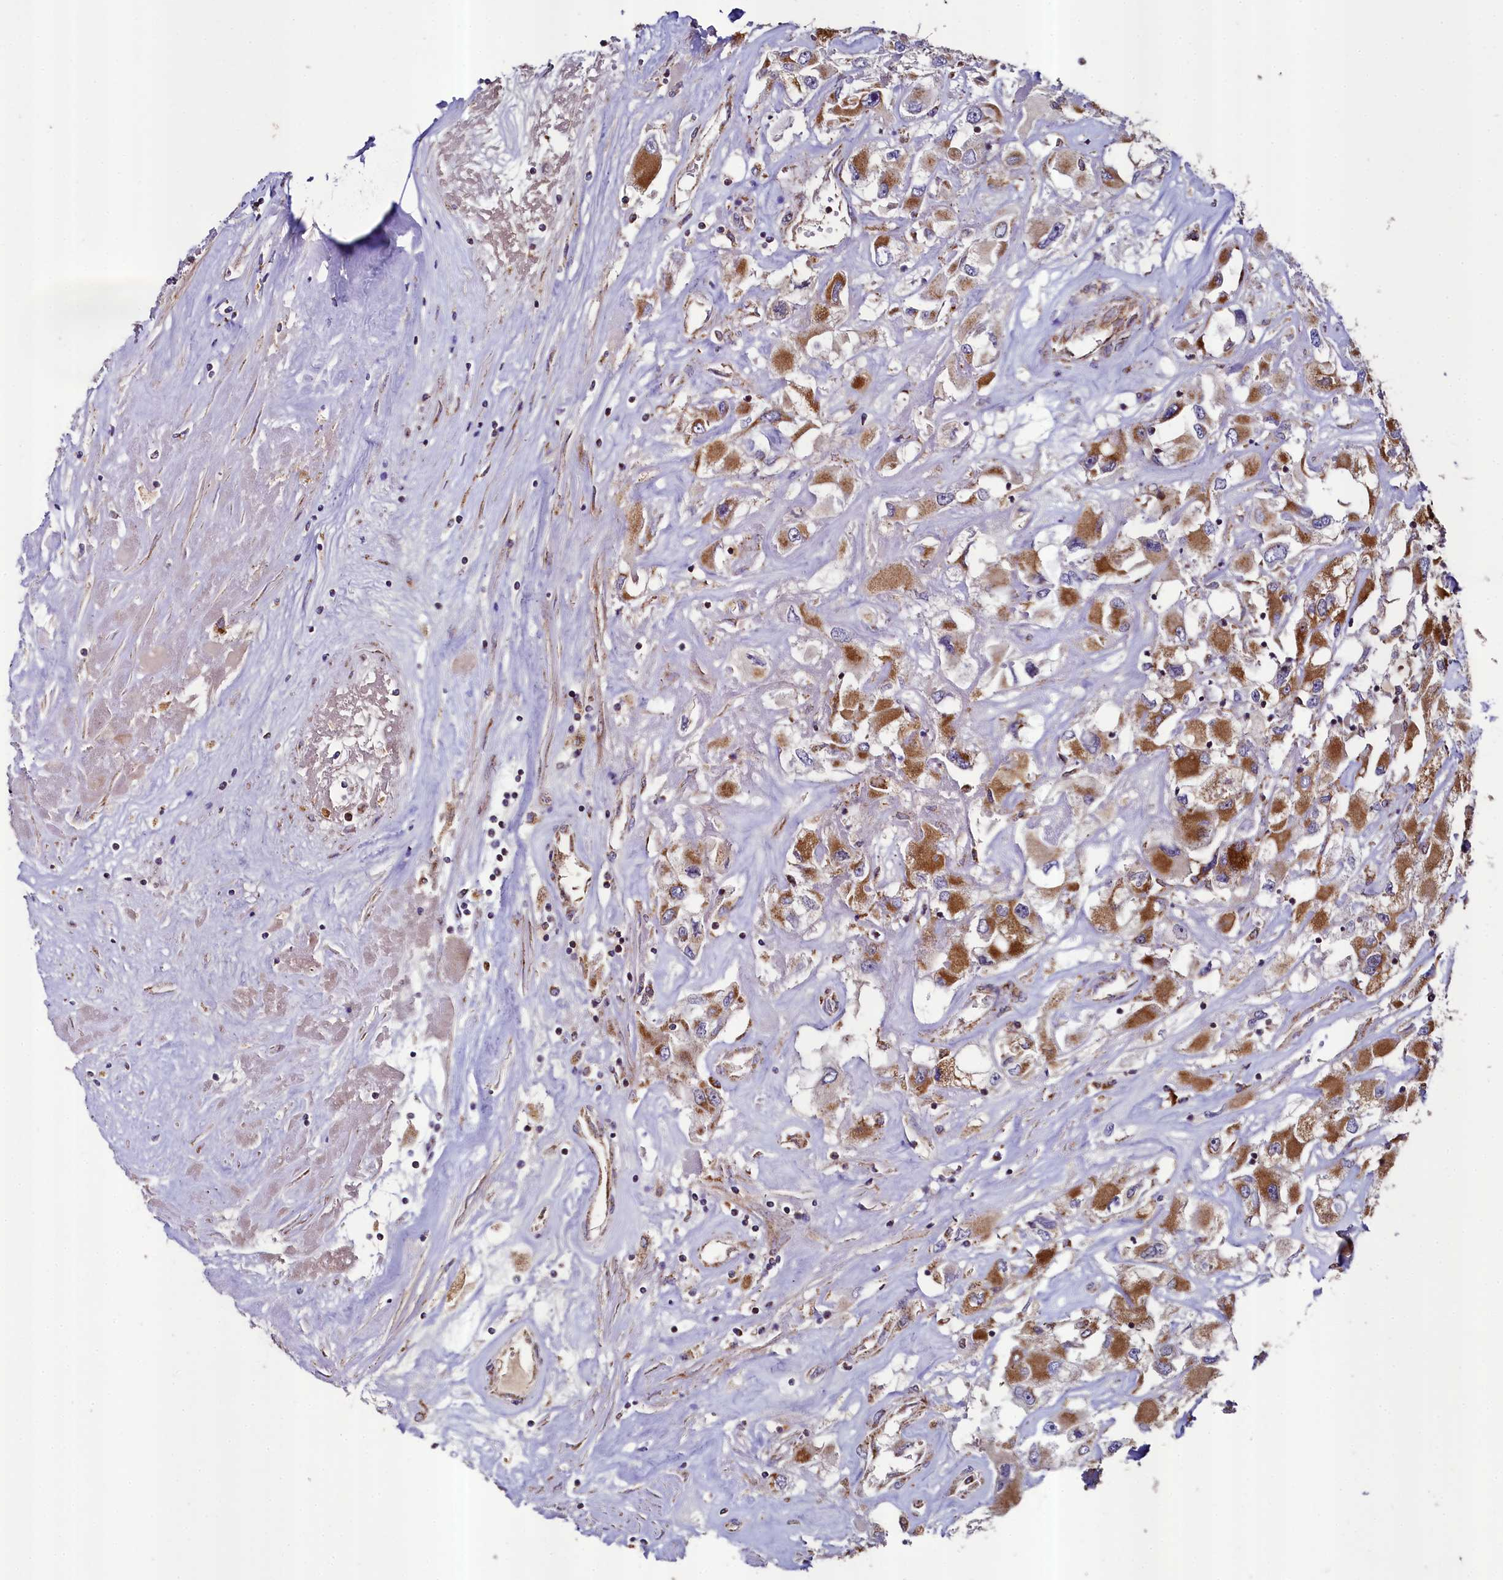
{"staining": {"intensity": "moderate", "quantity": ">75%", "location": "cytoplasmic/membranous"}, "tissue": "renal cancer", "cell_type": "Tumor cells", "image_type": "cancer", "snomed": [{"axis": "morphology", "description": "Adenocarcinoma, NOS"}, {"axis": "topography", "description": "Kidney"}], "caption": "Tumor cells show medium levels of moderate cytoplasmic/membranous positivity in about >75% of cells in renal cancer. (Stains: DAB in brown, nuclei in blue, Microscopy: brightfield microscopy at high magnification).", "gene": "METTL4", "patient": {"sex": "female", "age": 52}}